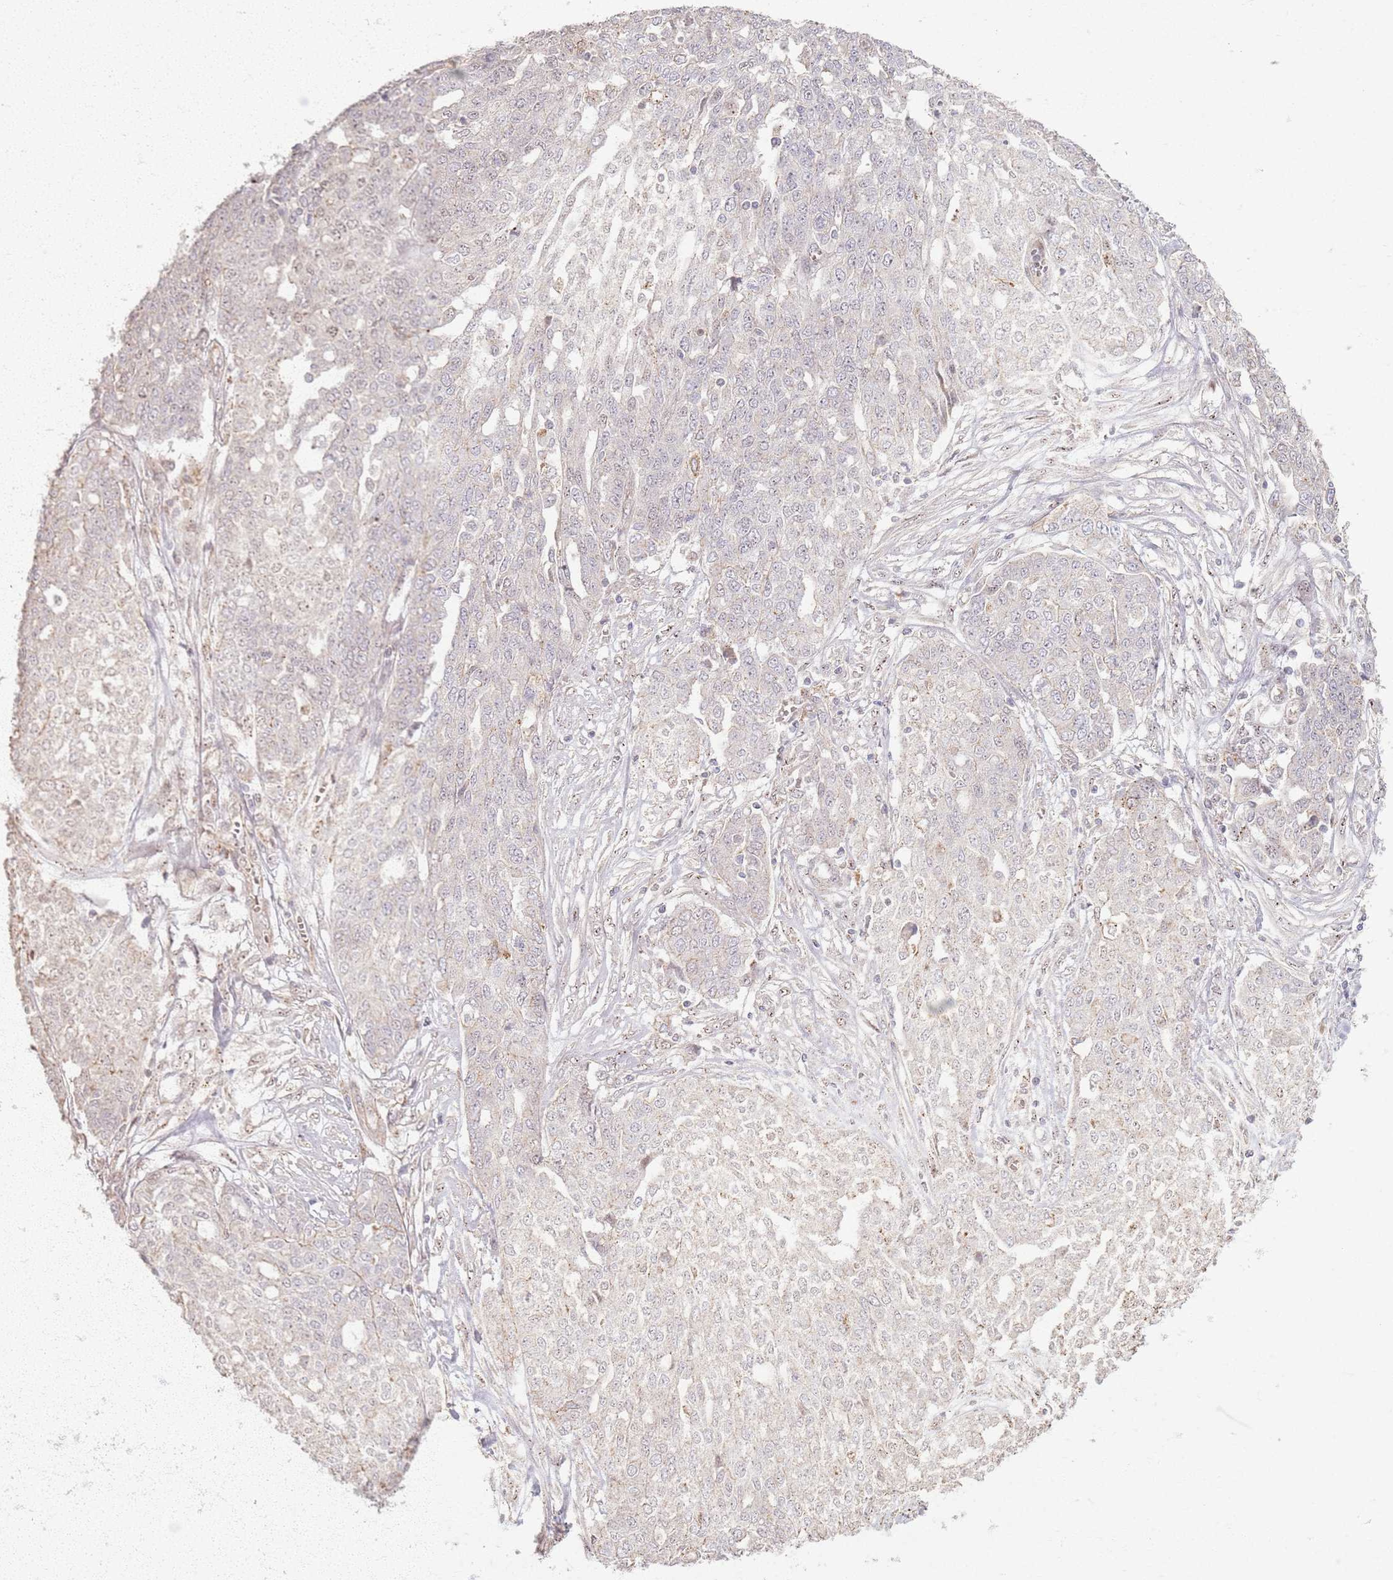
{"staining": {"intensity": "negative", "quantity": "none", "location": "none"}, "tissue": "ovarian cancer", "cell_type": "Tumor cells", "image_type": "cancer", "snomed": [{"axis": "morphology", "description": "Cystadenocarcinoma, serous, NOS"}, {"axis": "topography", "description": "Soft tissue"}, {"axis": "topography", "description": "Ovary"}], "caption": "Immunohistochemistry (IHC) of serous cystadenocarcinoma (ovarian) displays no expression in tumor cells. The staining is performed using DAB brown chromogen with nuclei counter-stained in using hematoxylin.", "gene": "KCNA5", "patient": {"sex": "female", "age": 57}}